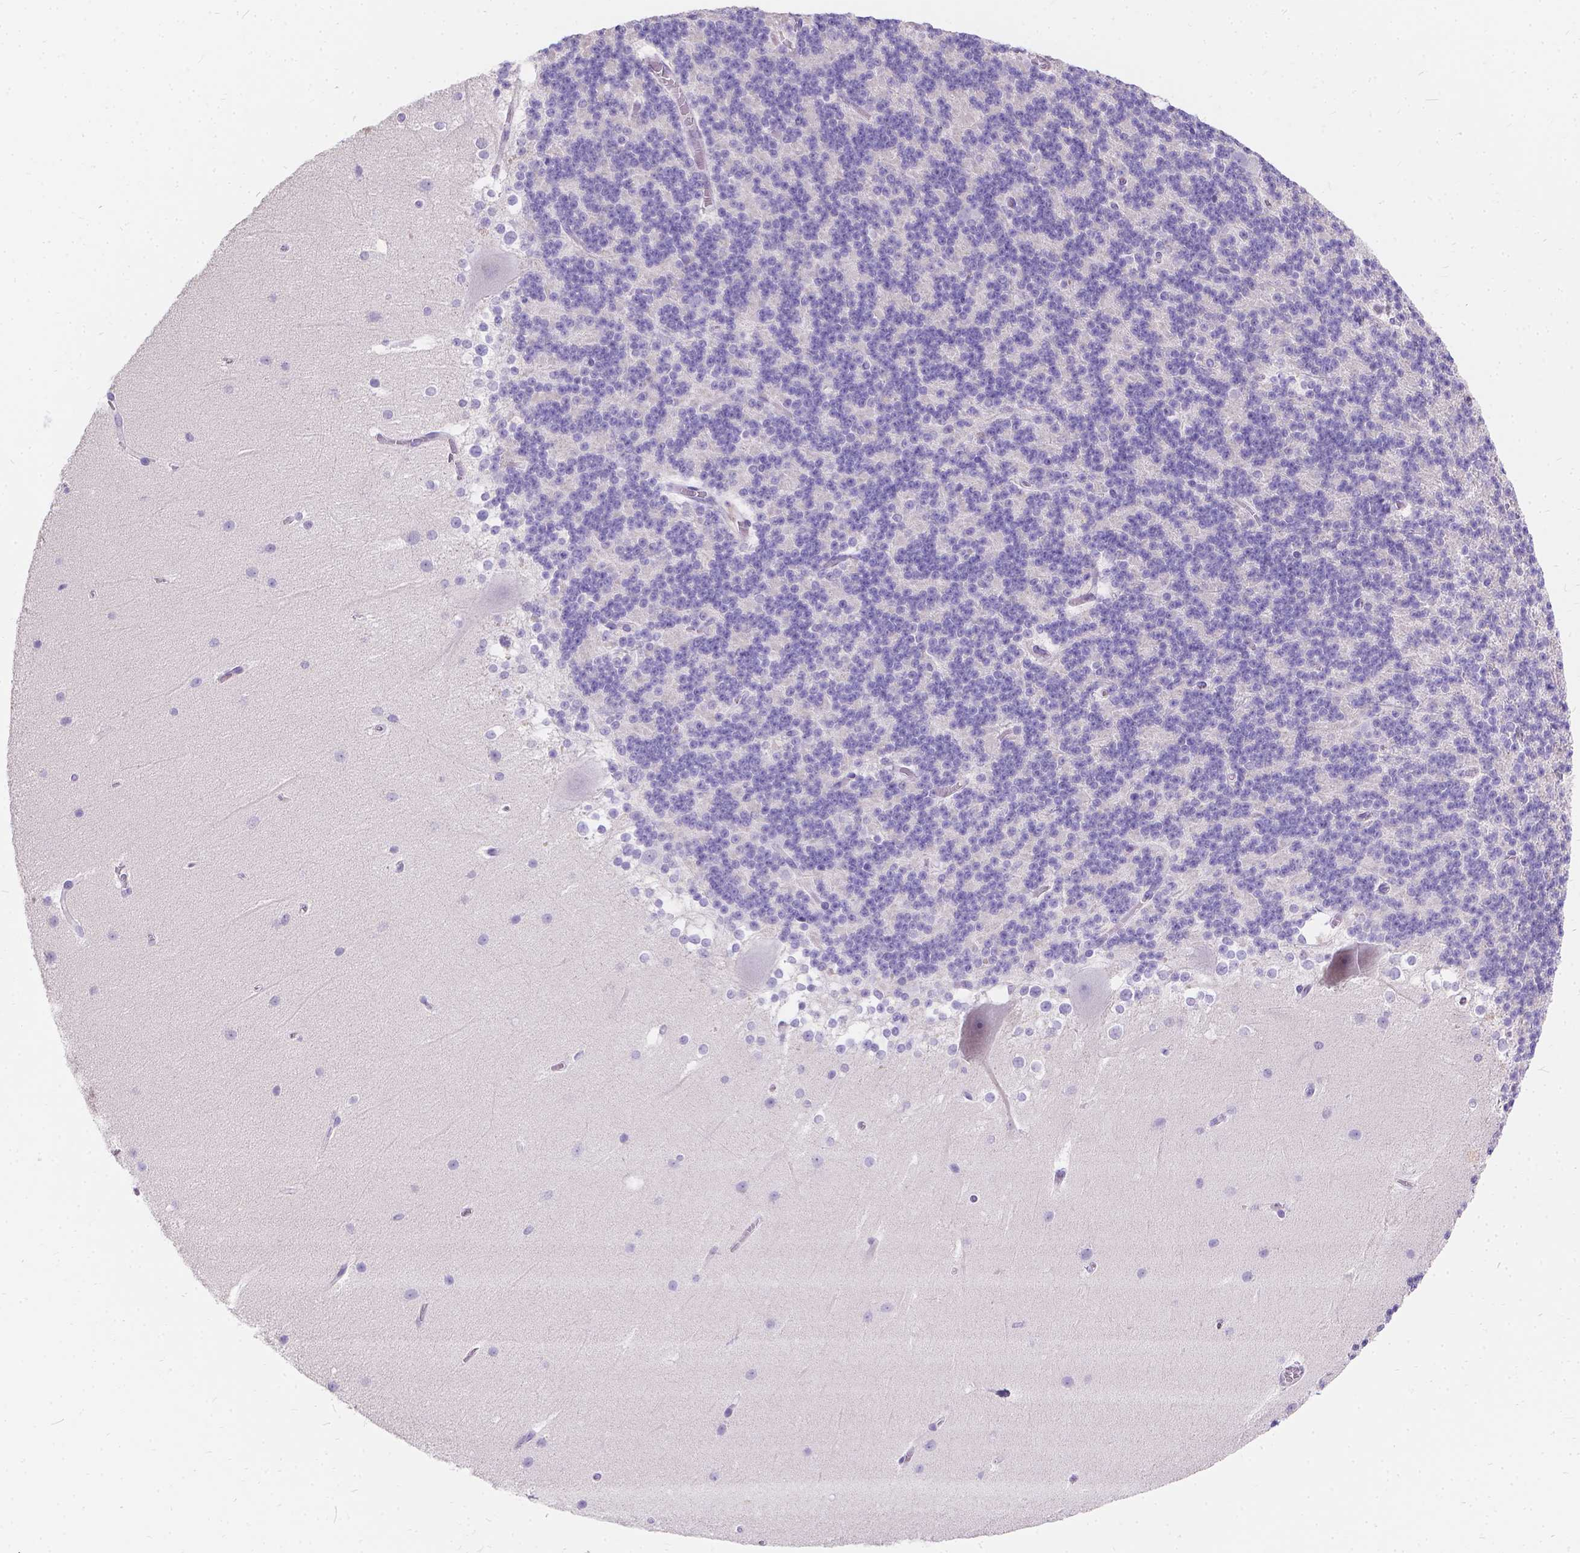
{"staining": {"intensity": "negative", "quantity": "none", "location": "none"}, "tissue": "cerebellum", "cell_type": "Cells in granular layer", "image_type": "normal", "snomed": [{"axis": "morphology", "description": "Normal tissue, NOS"}, {"axis": "topography", "description": "Cerebellum"}], "caption": "A high-resolution image shows immunohistochemistry staining of normal cerebellum, which demonstrates no significant expression in cells in granular layer.", "gene": "GNRHR", "patient": {"sex": "female", "age": 19}}